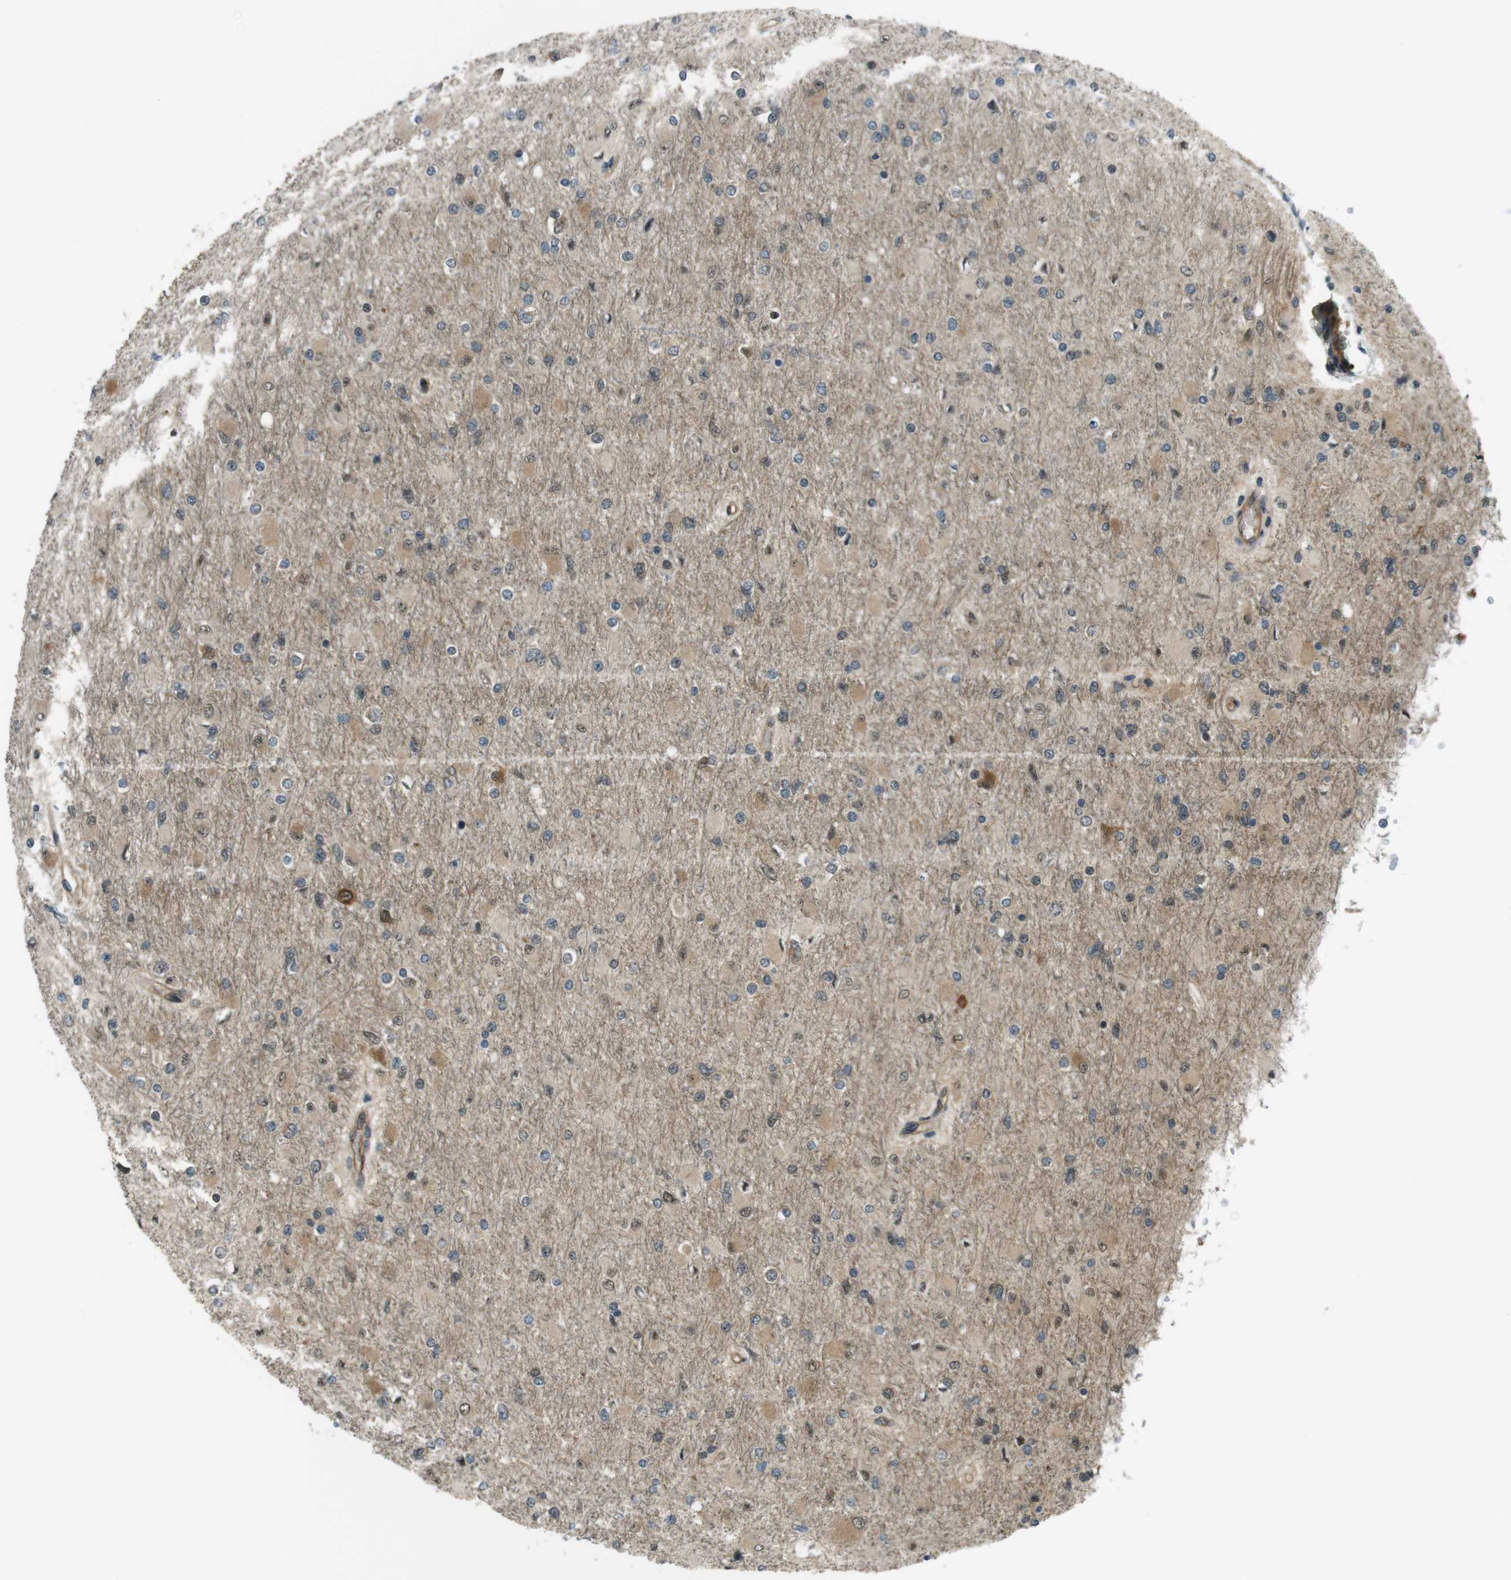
{"staining": {"intensity": "weak", "quantity": "<25%", "location": "cytoplasmic/membranous,nuclear"}, "tissue": "glioma", "cell_type": "Tumor cells", "image_type": "cancer", "snomed": [{"axis": "morphology", "description": "Glioma, malignant, High grade"}, {"axis": "topography", "description": "Cerebral cortex"}], "caption": "Image shows no protein expression in tumor cells of glioma tissue.", "gene": "TIAM2", "patient": {"sex": "female", "age": 36}}